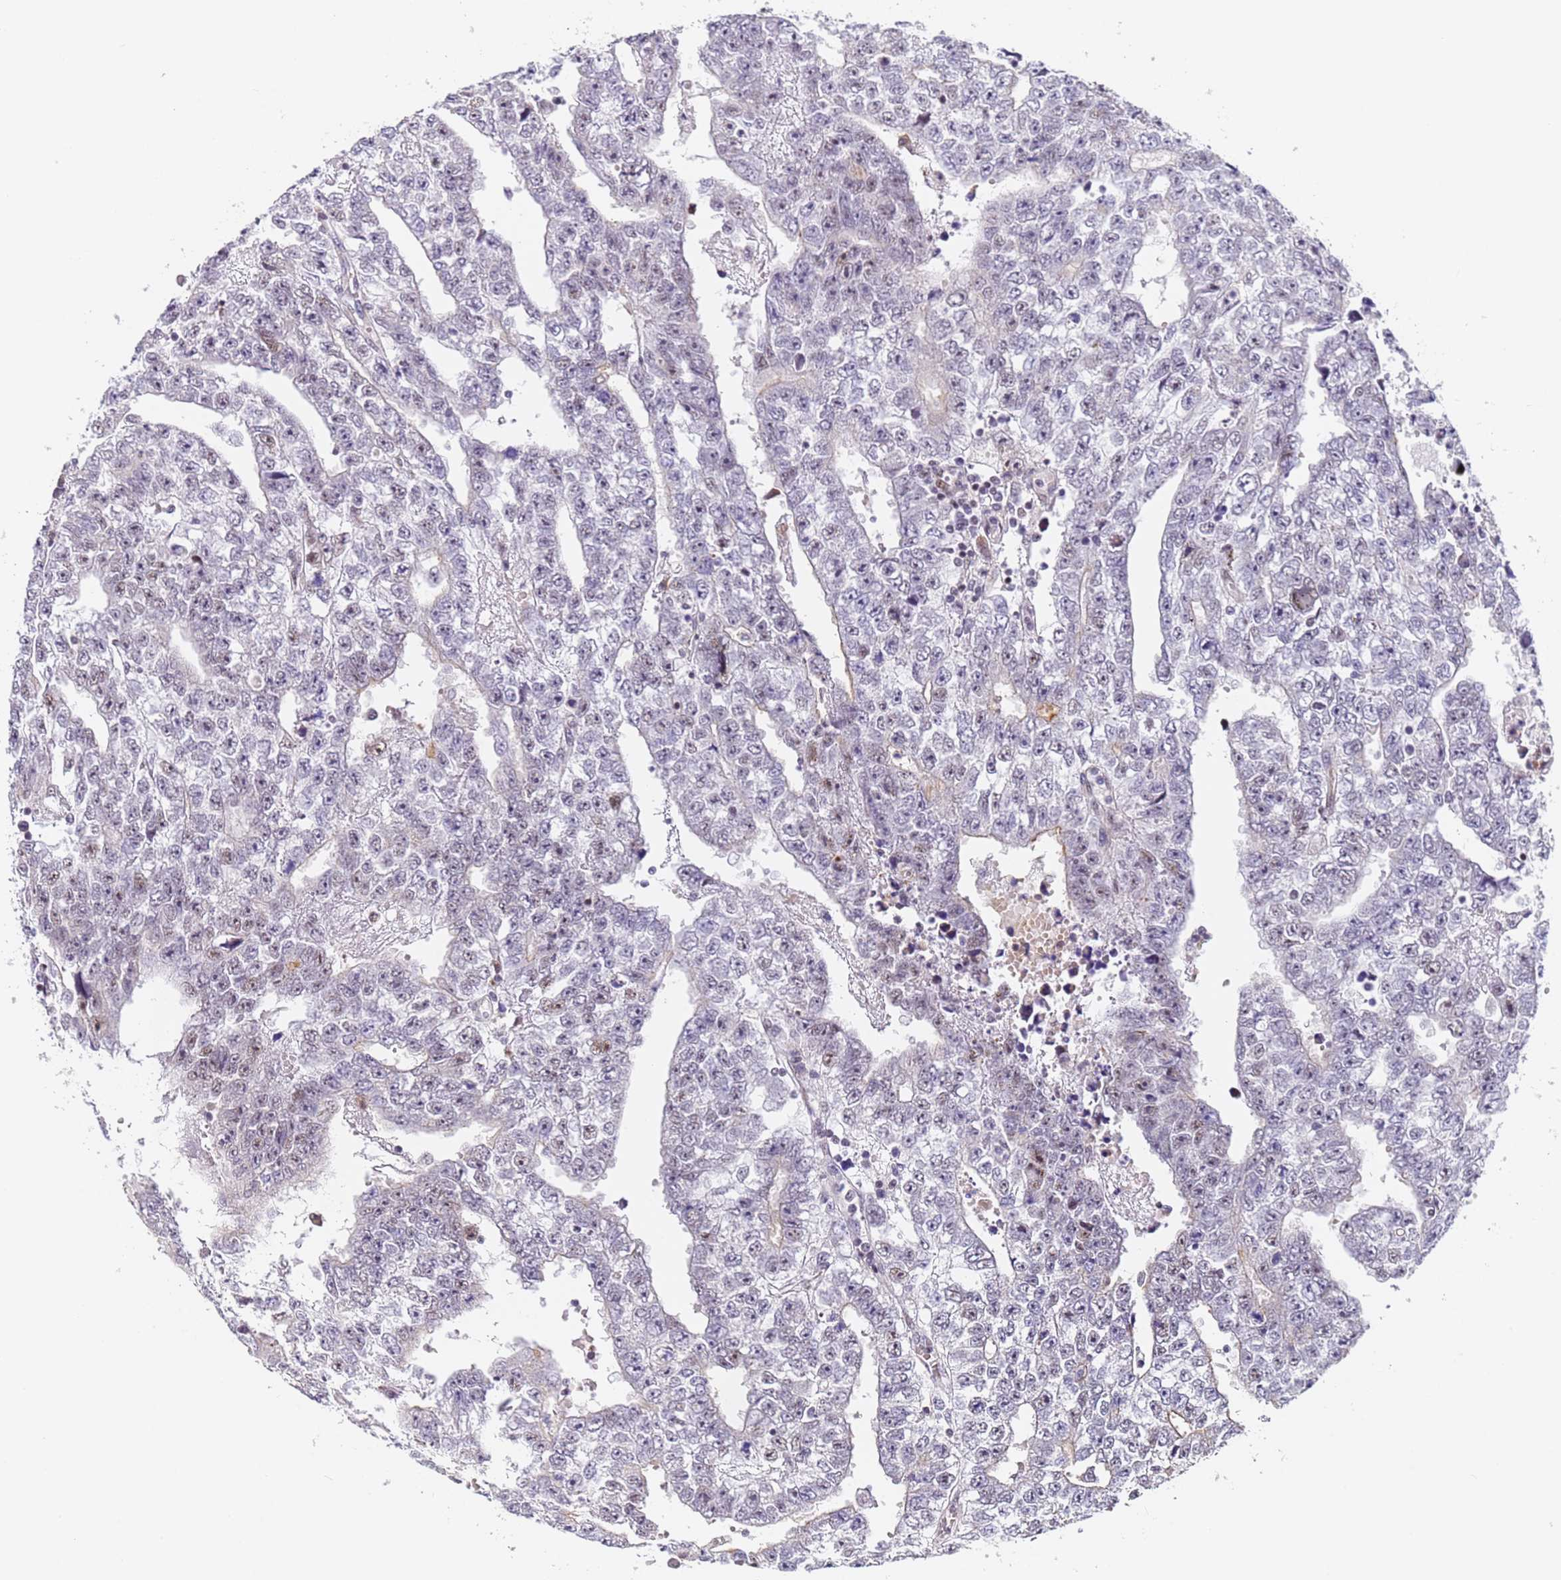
{"staining": {"intensity": "negative", "quantity": "none", "location": "none"}, "tissue": "testis cancer", "cell_type": "Tumor cells", "image_type": "cancer", "snomed": [{"axis": "morphology", "description": "Carcinoma, Embryonal, NOS"}, {"axis": "topography", "description": "Testis"}], "caption": "IHC photomicrograph of neoplastic tissue: human testis cancer (embryonal carcinoma) stained with DAB displays no significant protein expression in tumor cells.", "gene": "FNBP4", "patient": {"sex": "male", "age": 25}}